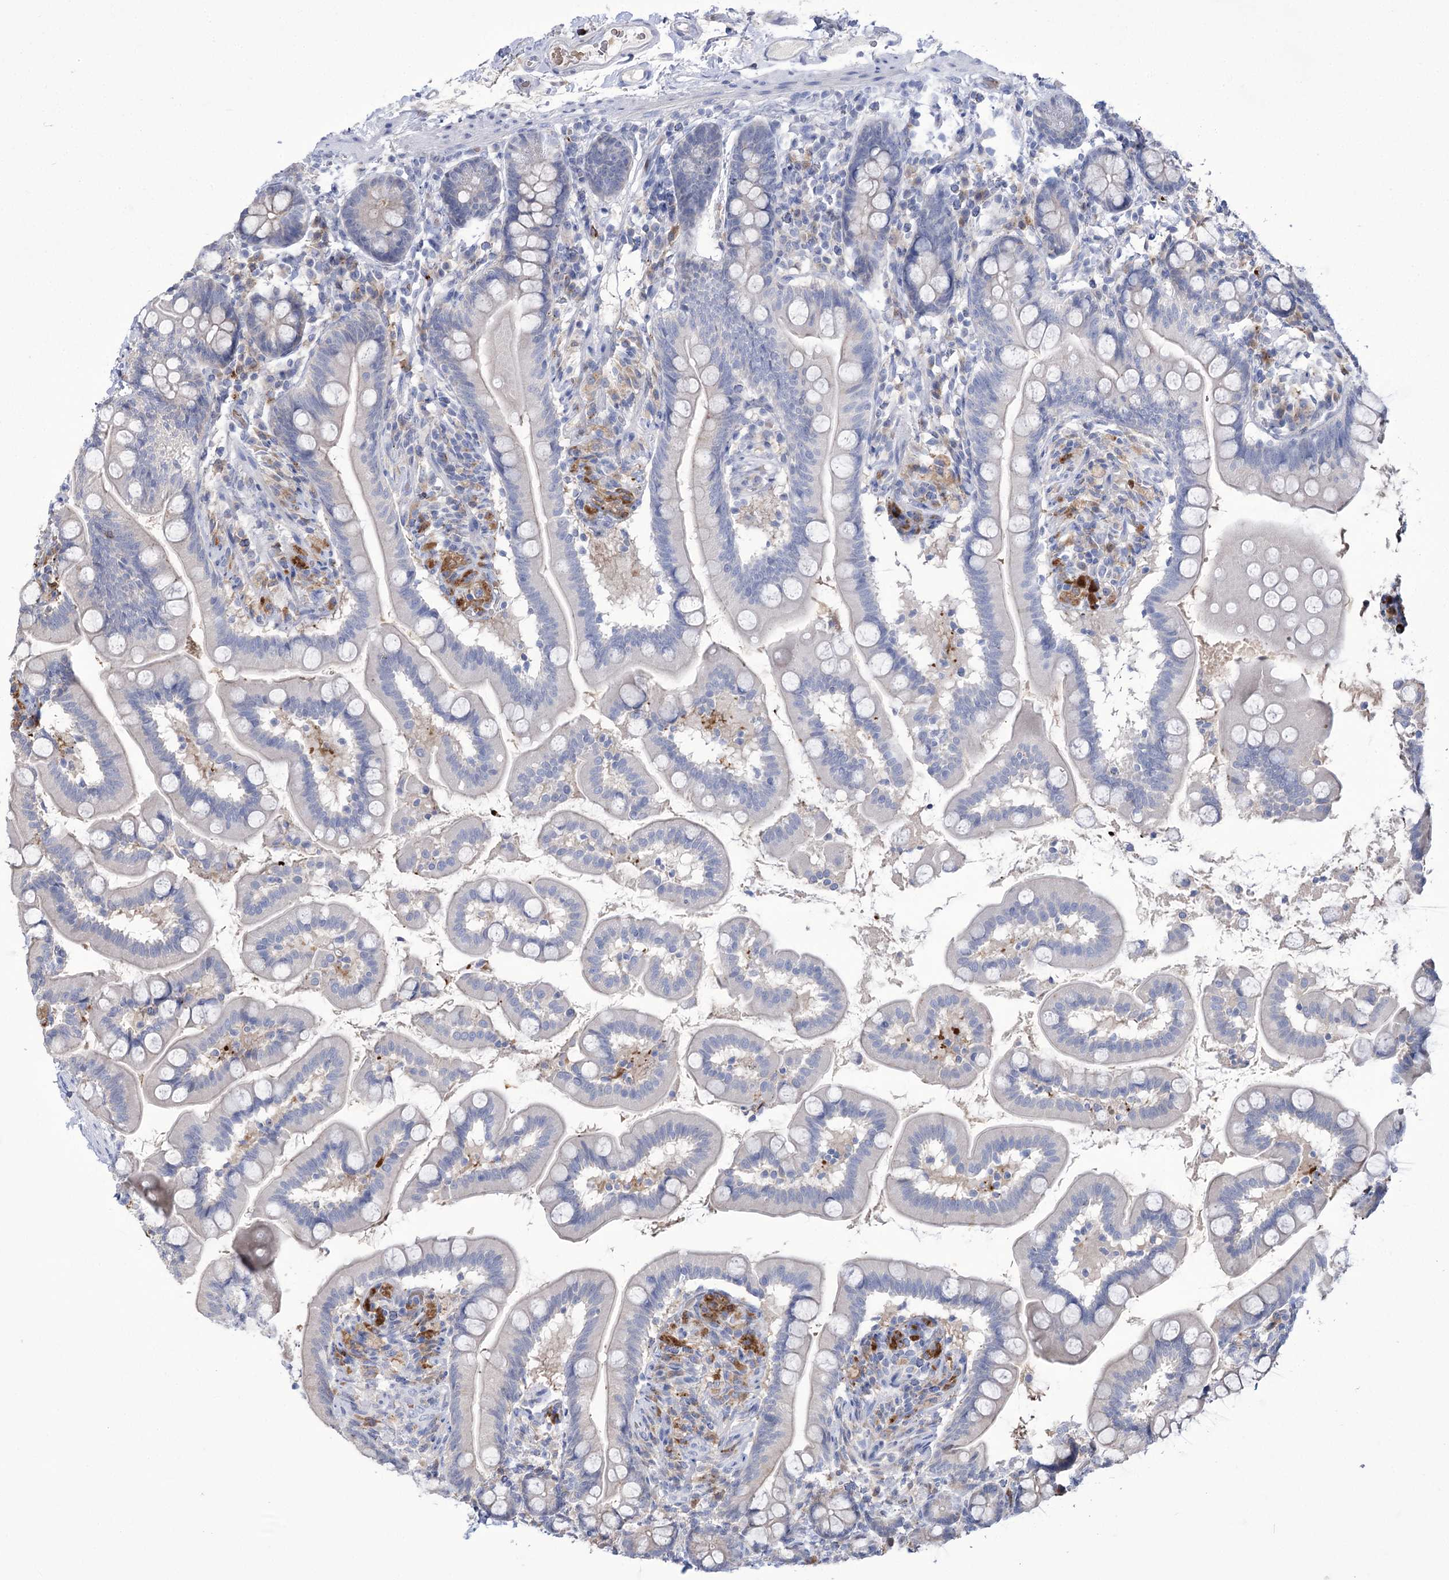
{"staining": {"intensity": "negative", "quantity": "none", "location": "none"}, "tissue": "small intestine", "cell_type": "Glandular cells", "image_type": "normal", "snomed": [{"axis": "morphology", "description": "Normal tissue, NOS"}, {"axis": "topography", "description": "Small intestine"}], "caption": "A histopathology image of small intestine stained for a protein reveals no brown staining in glandular cells. Nuclei are stained in blue.", "gene": "ZNF622", "patient": {"sex": "female", "age": 64}}